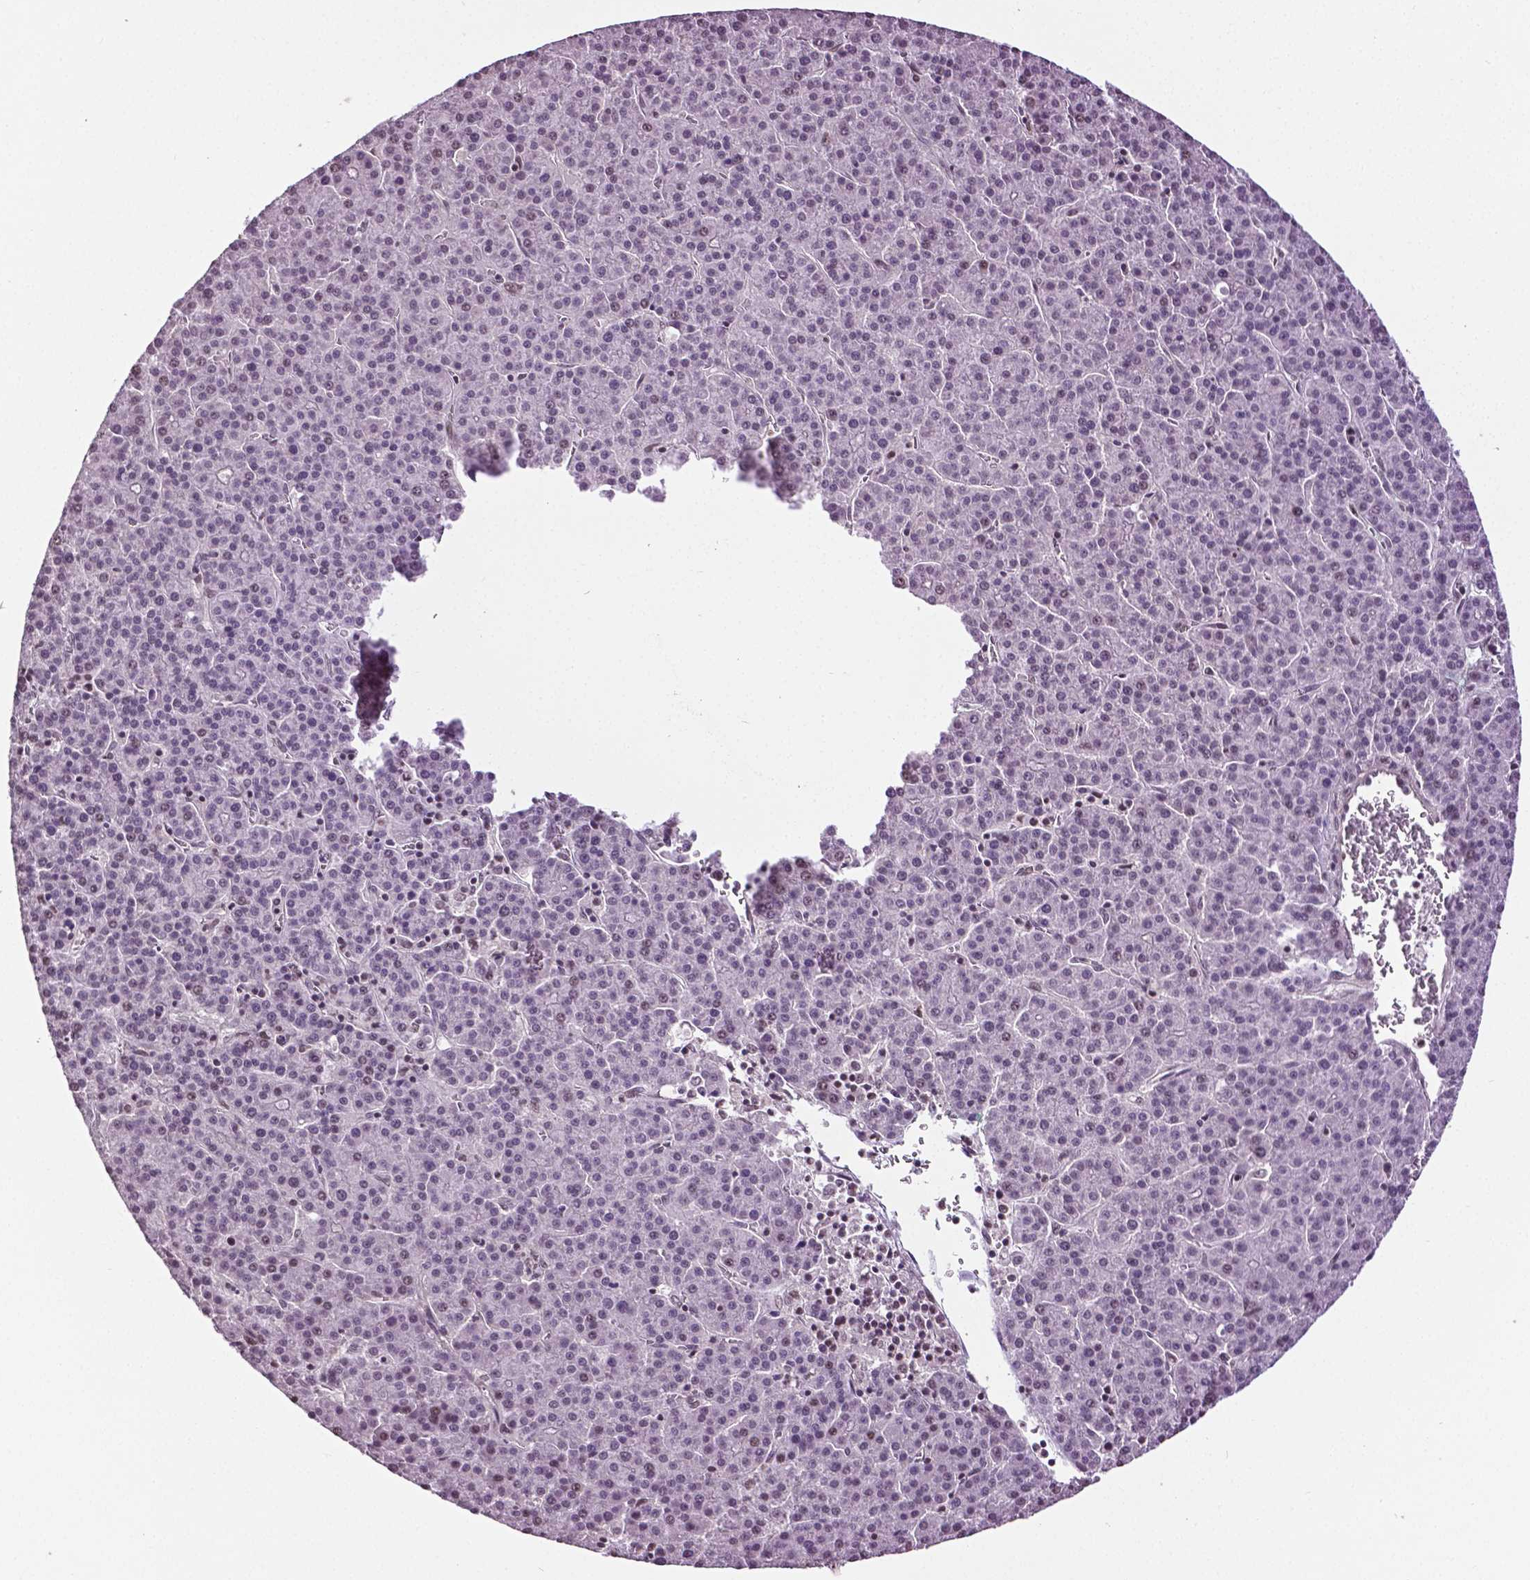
{"staining": {"intensity": "negative", "quantity": "none", "location": "none"}, "tissue": "liver cancer", "cell_type": "Tumor cells", "image_type": "cancer", "snomed": [{"axis": "morphology", "description": "Carcinoma, Hepatocellular, NOS"}, {"axis": "topography", "description": "Liver"}], "caption": "There is no significant positivity in tumor cells of liver hepatocellular carcinoma. (DAB (3,3'-diaminobenzidine) IHC with hematoxylin counter stain).", "gene": "DLX5", "patient": {"sex": "female", "age": 58}}